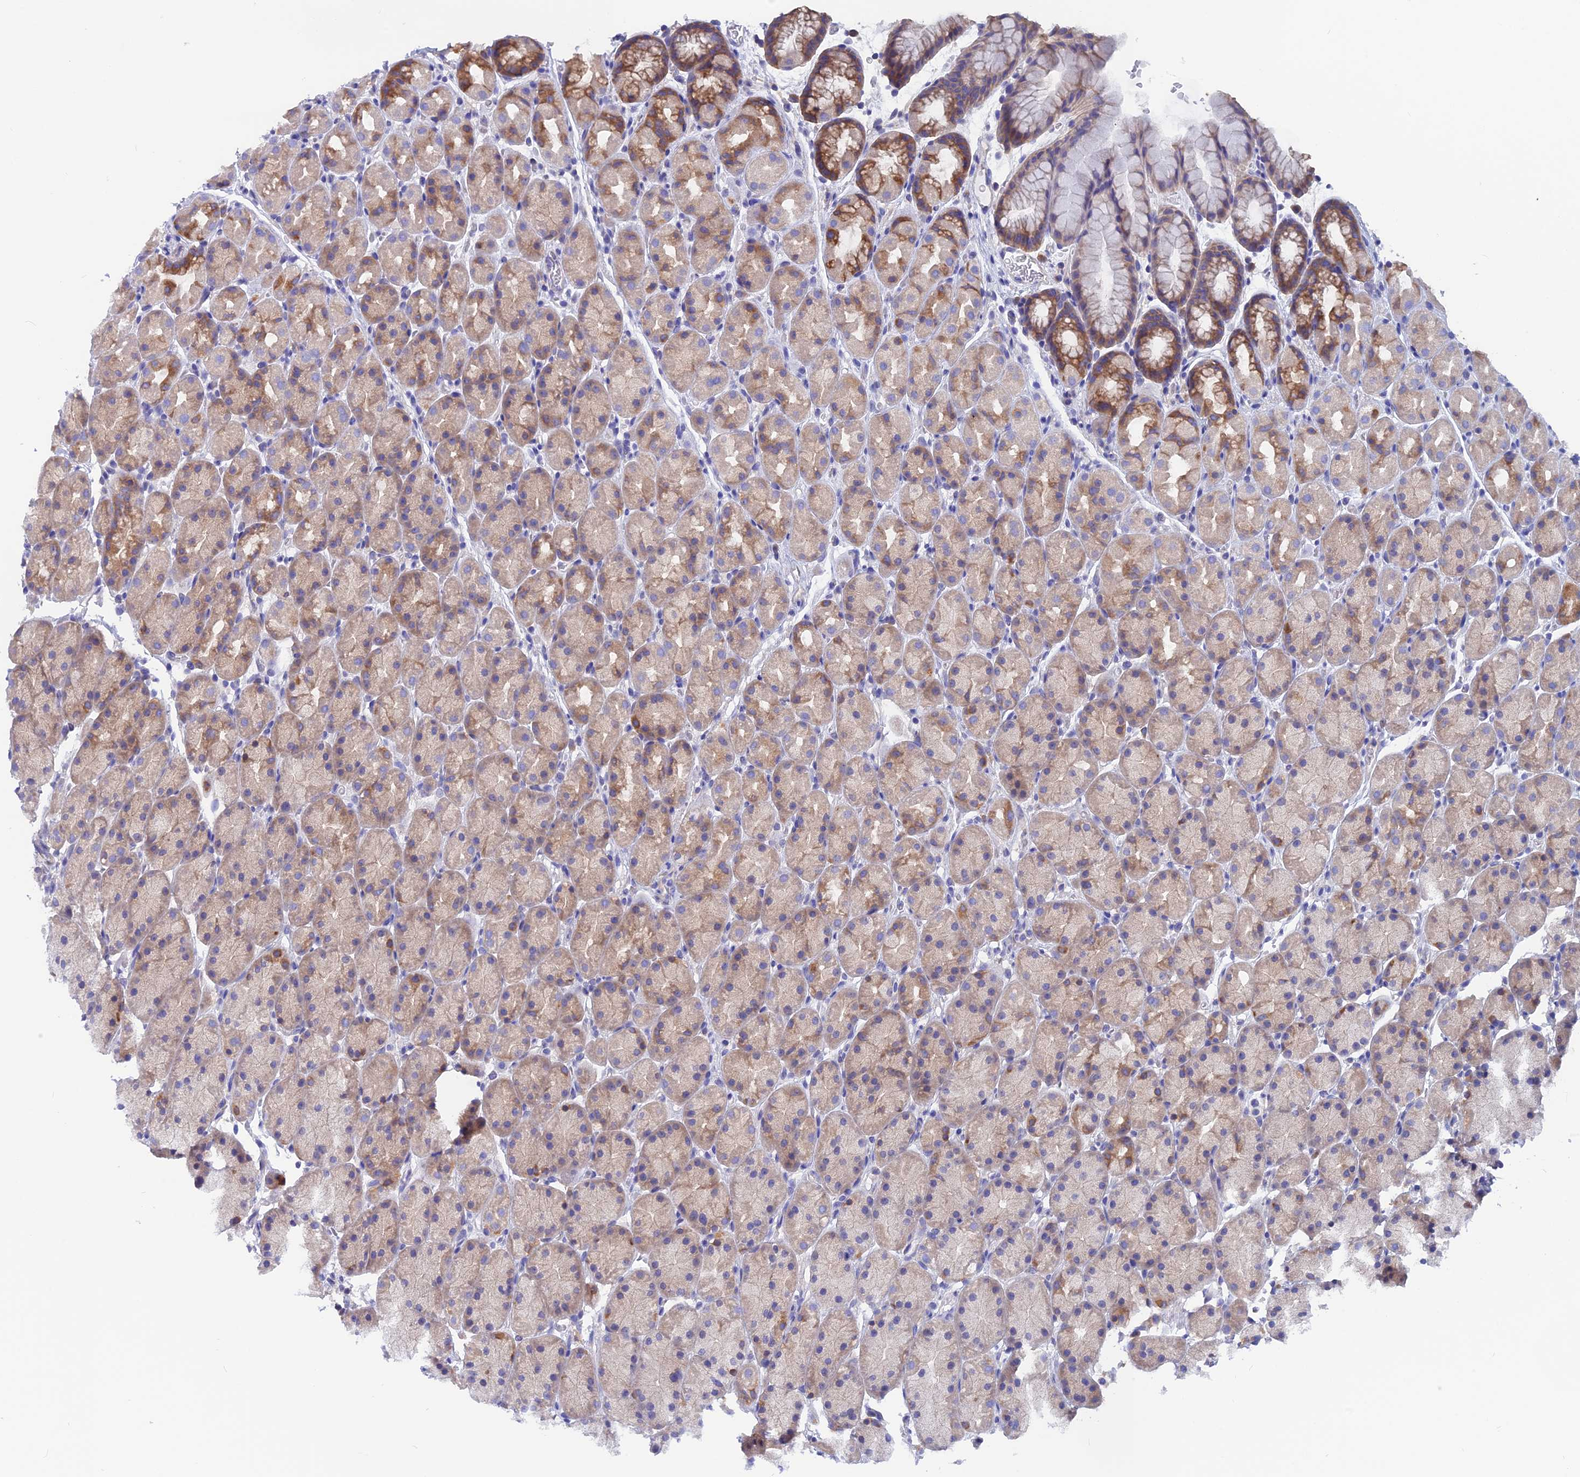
{"staining": {"intensity": "moderate", "quantity": "25%-75%", "location": "cytoplasmic/membranous"}, "tissue": "stomach", "cell_type": "Glandular cells", "image_type": "normal", "snomed": [{"axis": "morphology", "description": "Normal tissue, NOS"}, {"axis": "topography", "description": "Stomach, upper"}, {"axis": "topography", "description": "Stomach"}], "caption": "IHC (DAB) staining of normal stomach exhibits moderate cytoplasmic/membranous protein expression in approximately 25%-75% of glandular cells.", "gene": "LZTFL1", "patient": {"sex": "male", "age": 47}}